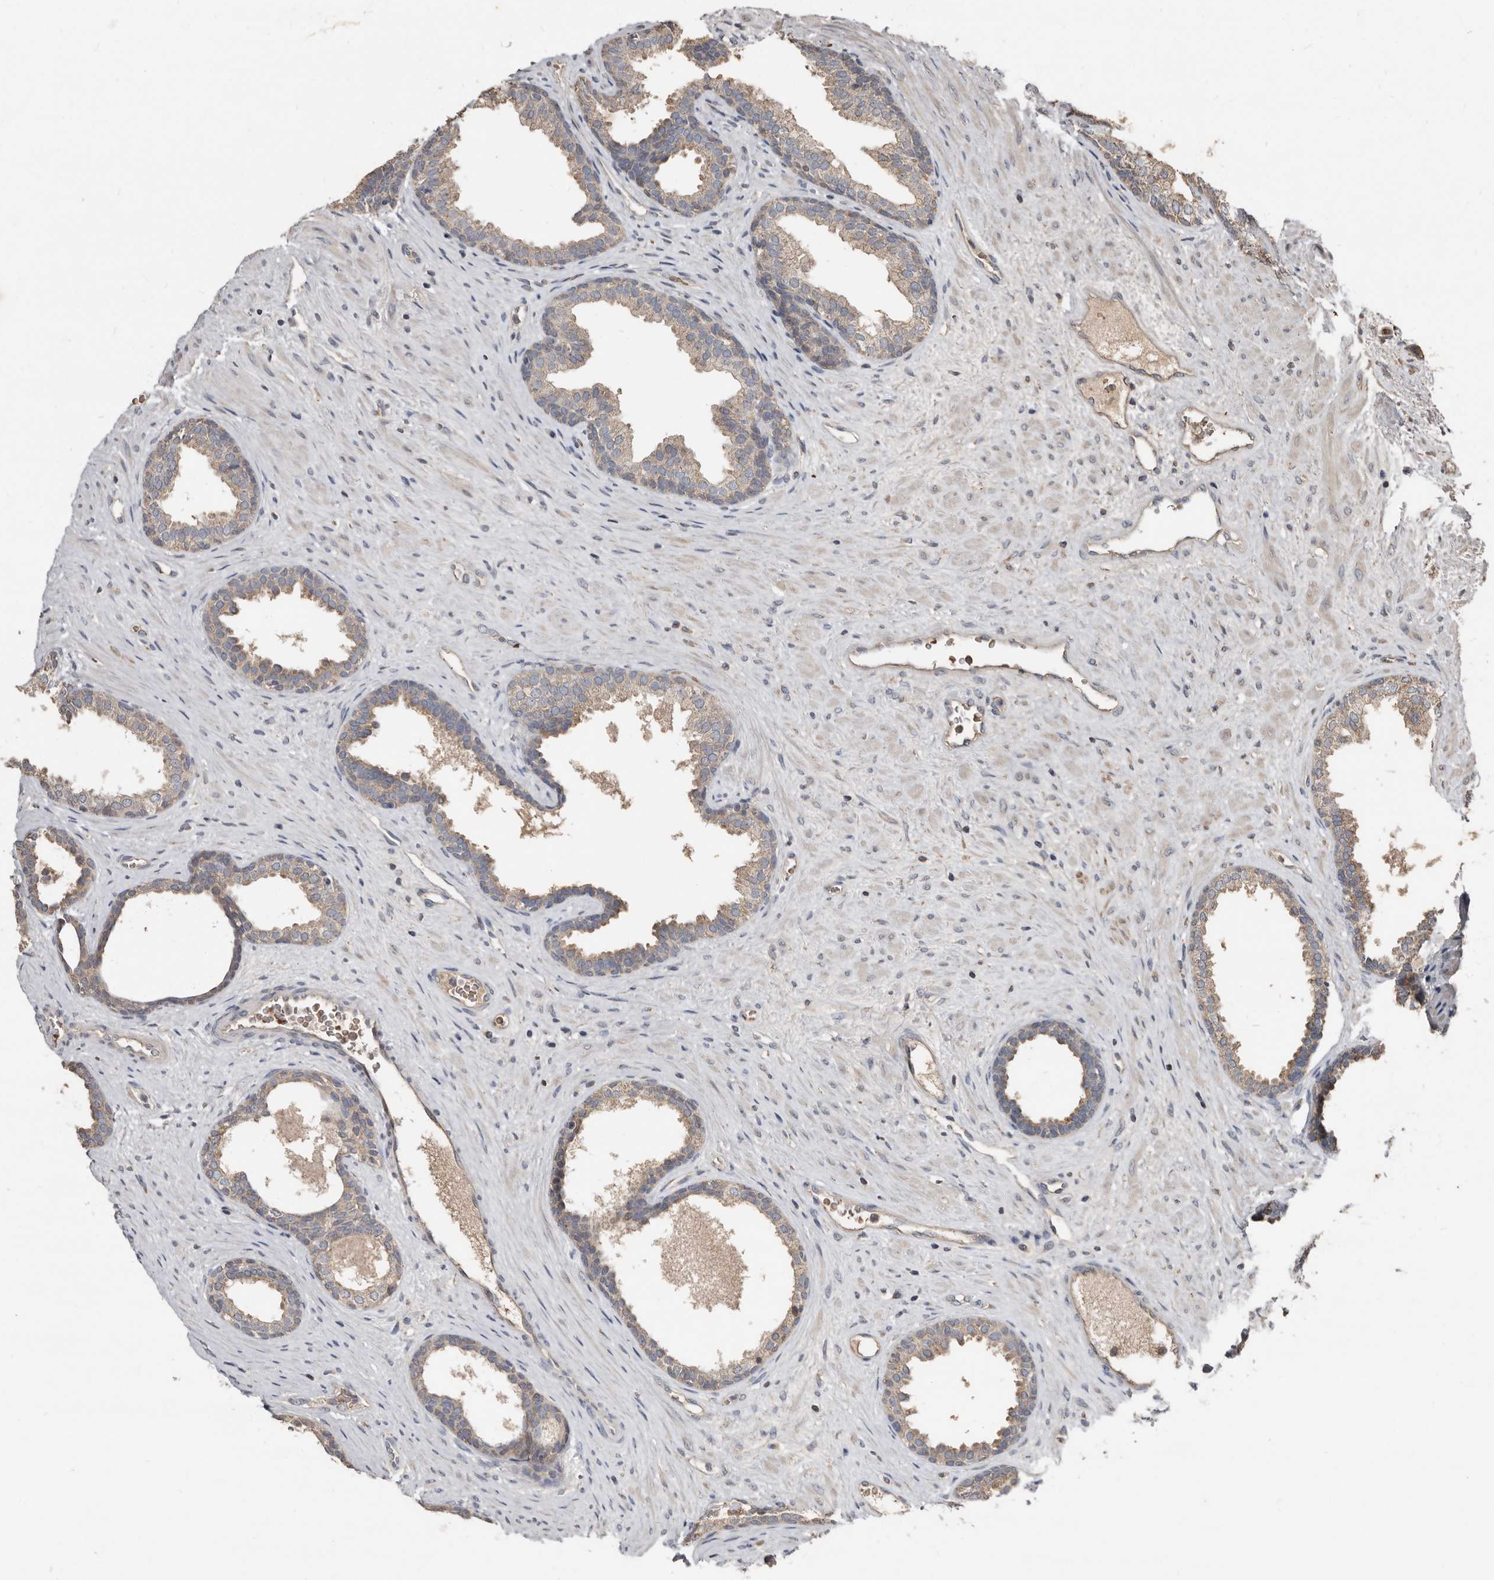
{"staining": {"intensity": "weak", "quantity": "25%-75%", "location": "cytoplasmic/membranous"}, "tissue": "prostate", "cell_type": "Glandular cells", "image_type": "normal", "snomed": [{"axis": "morphology", "description": "Normal tissue, NOS"}, {"axis": "topography", "description": "Prostate"}], "caption": "A histopathology image of human prostate stained for a protein reveals weak cytoplasmic/membranous brown staining in glandular cells. (DAB (3,3'-diaminobenzidine) IHC, brown staining for protein, blue staining for nuclei).", "gene": "KIF26B", "patient": {"sex": "male", "age": 76}}